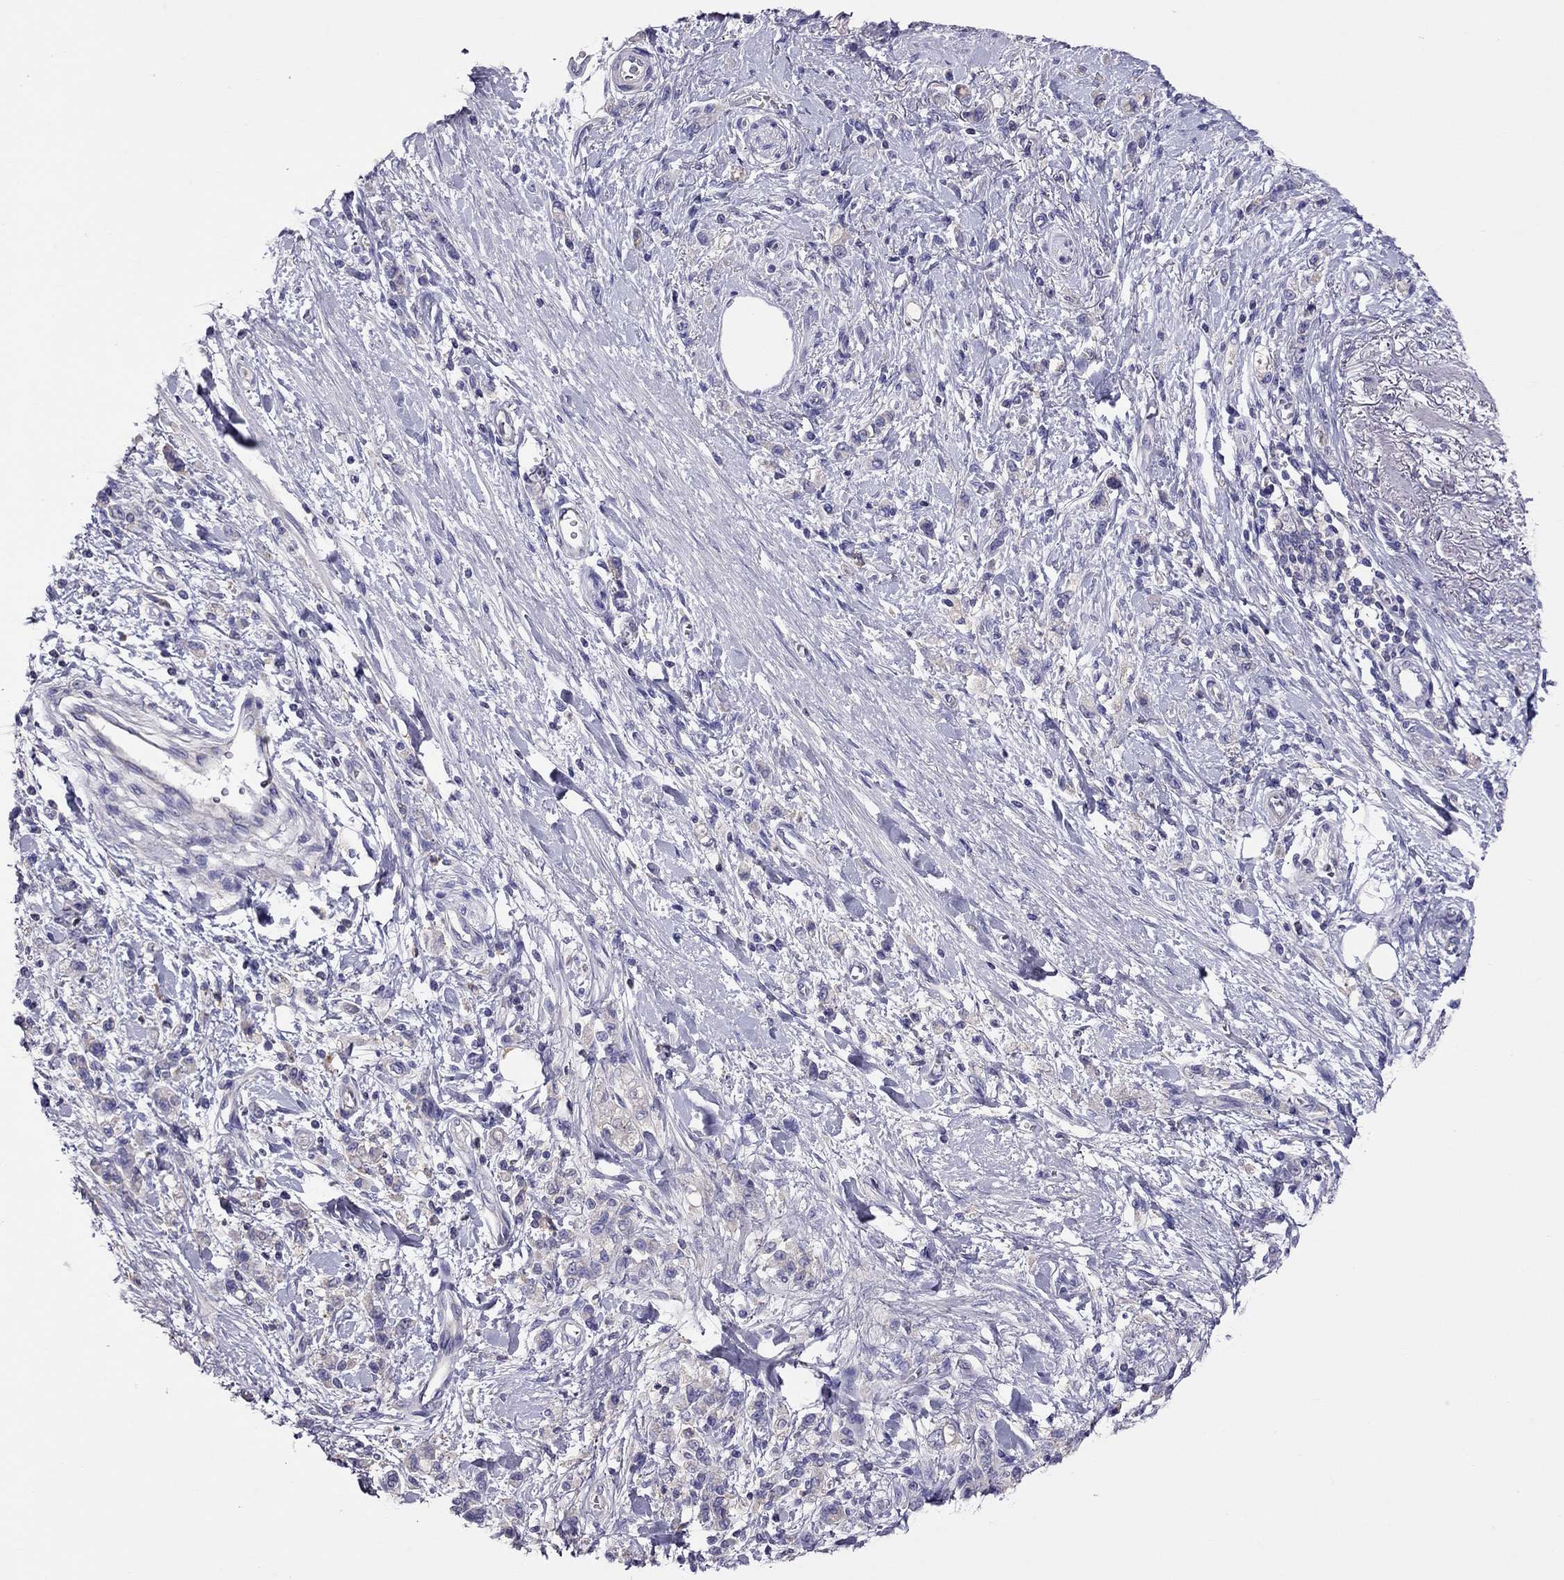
{"staining": {"intensity": "negative", "quantity": "none", "location": "none"}, "tissue": "stomach cancer", "cell_type": "Tumor cells", "image_type": "cancer", "snomed": [{"axis": "morphology", "description": "Adenocarcinoma, NOS"}, {"axis": "topography", "description": "Stomach"}], "caption": "Human stomach adenocarcinoma stained for a protein using IHC reveals no positivity in tumor cells.", "gene": "TEX22", "patient": {"sex": "male", "age": 77}}